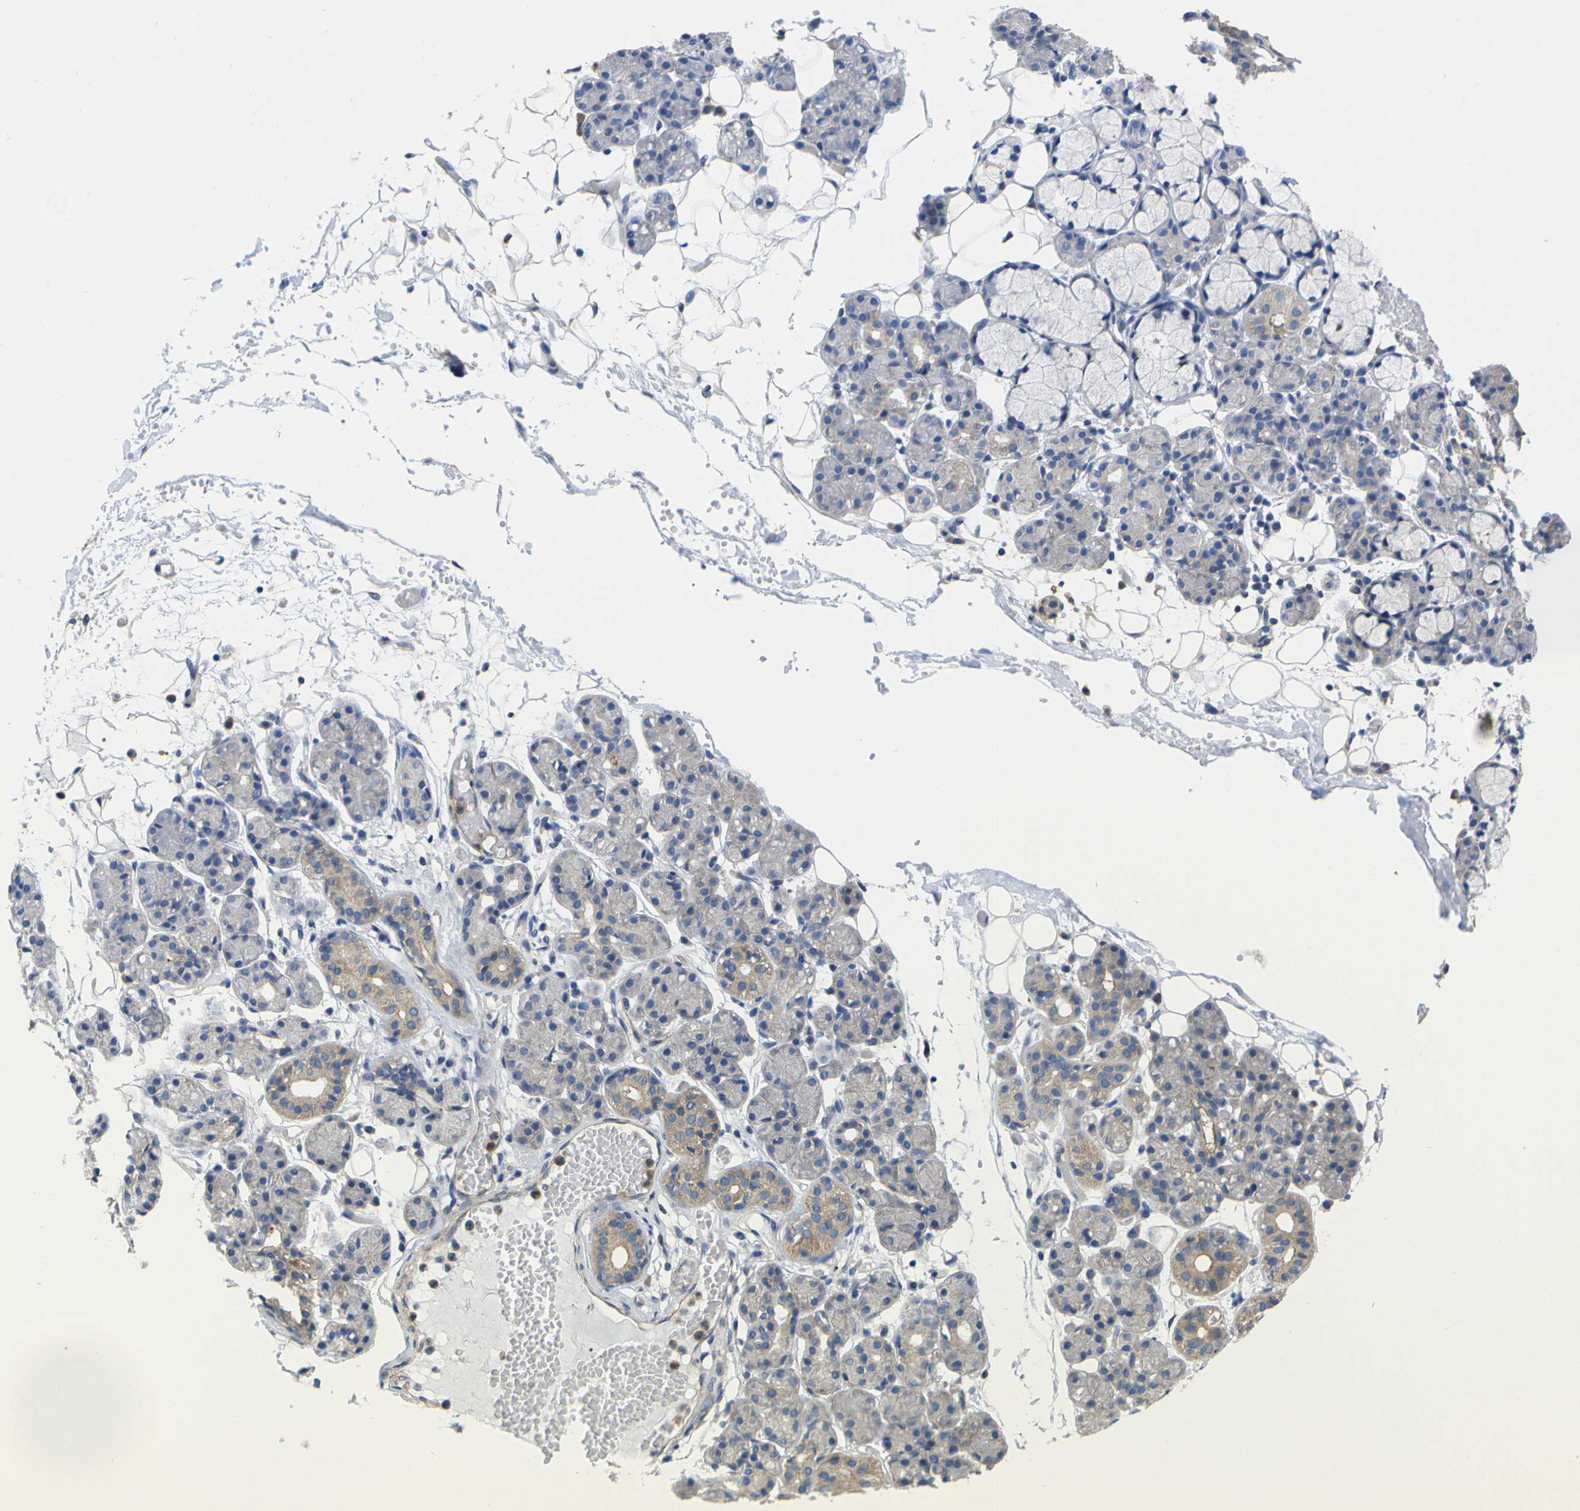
{"staining": {"intensity": "weak", "quantity": "25%-75%", "location": "cytoplasmic/membranous"}, "tissue": "salivary gland", "cell_type": "Glandular cells", "image_type": "normal", "snomed": [{"axis": "morphology", "description": "Normal tissue, NOS"}, {"axis": "topography", "description": "Salivary gland"}], "caption": "Immunohistochemistry of normal human salivary gland demonstrates low levels of weak cytoplasmic/membranous expression in approximately 25%-75% of glandular cells.", "gene": "USH1C", "patient": {"sex": "male", "age": 63}}